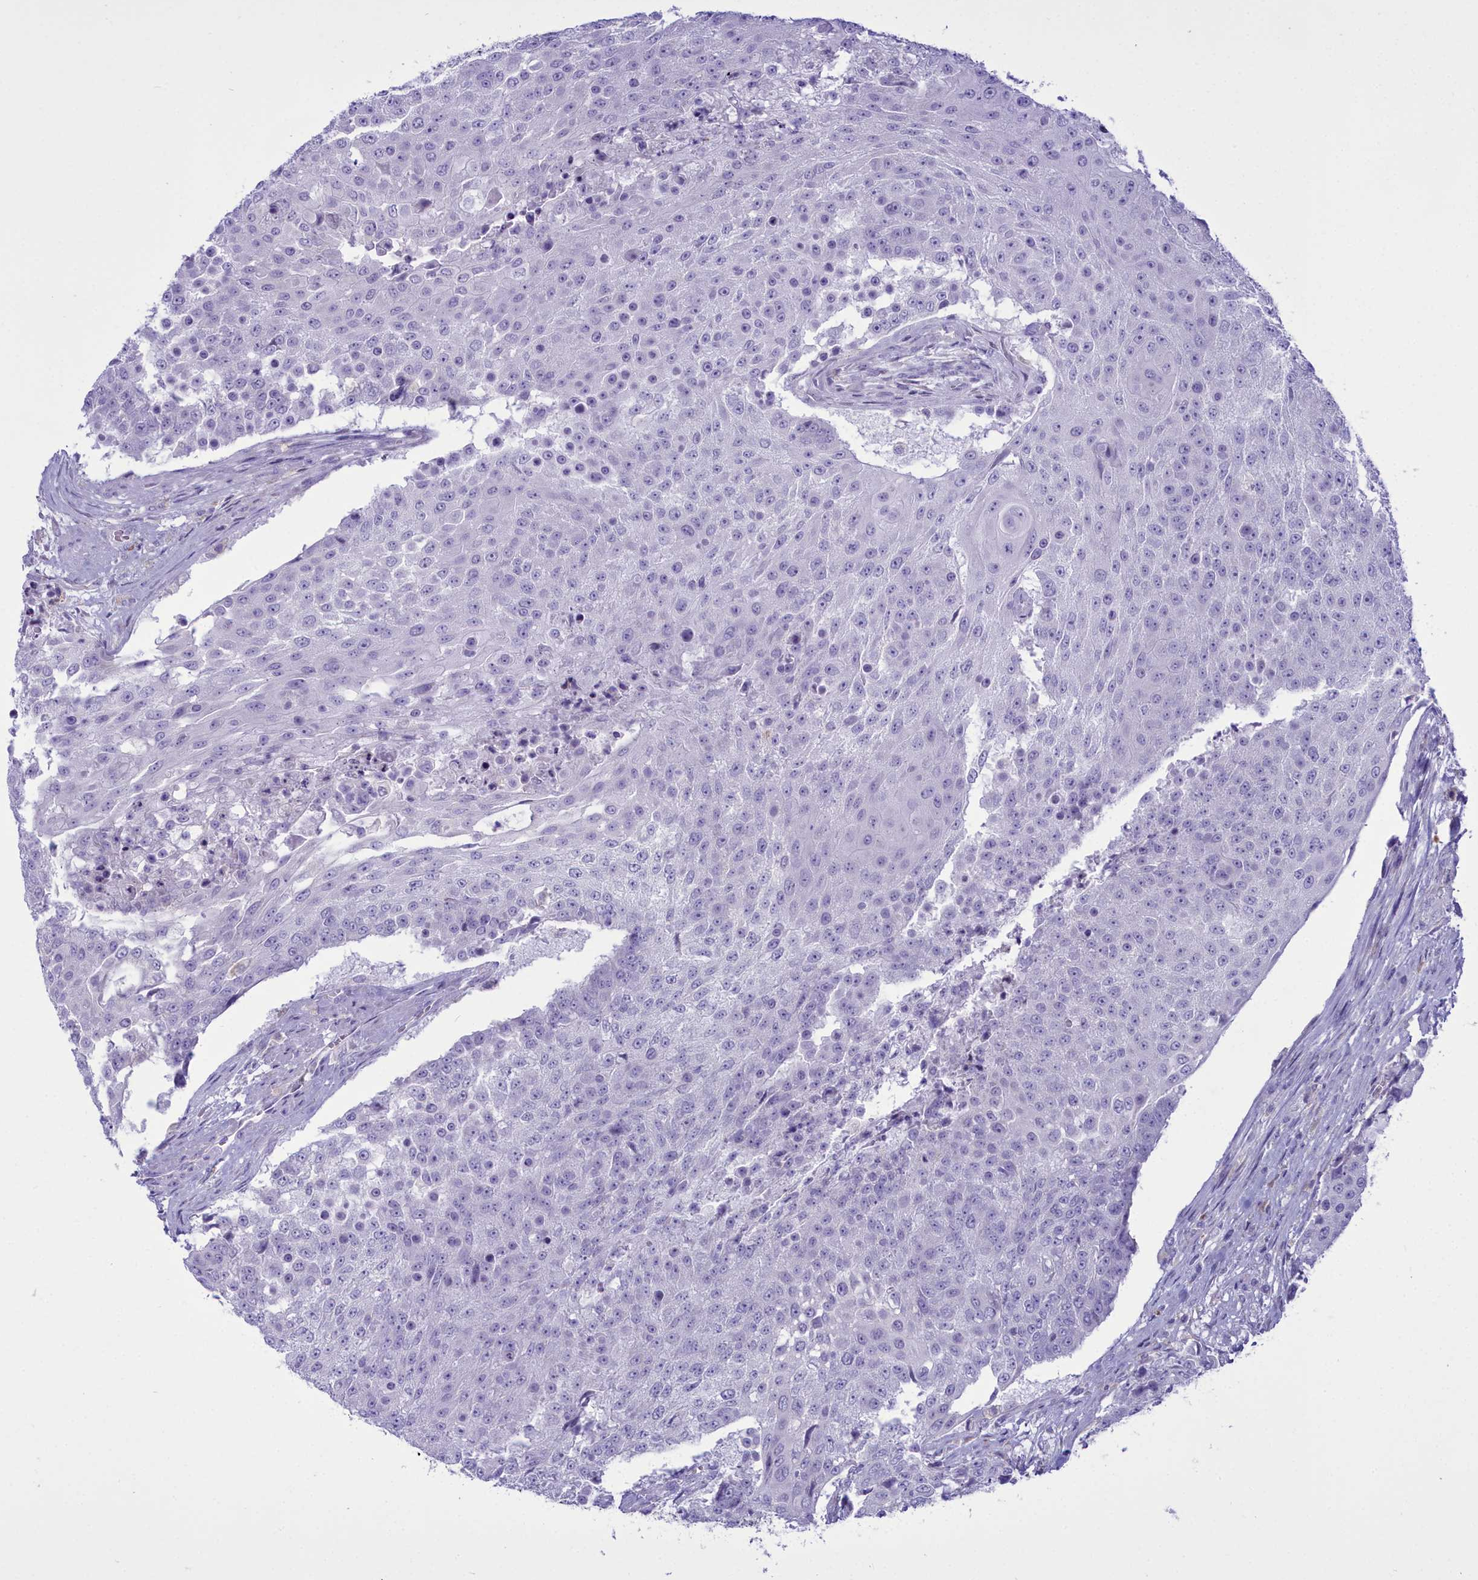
{"staining": {"intensity": "negative", "quantity": "none", "location": "none"}, "tissue": "urothelial cancer", "cell_type": "Tumor cells", "image_type": "cancer", "snomed": [{"axis": "morphology", "description": "Urothelial carcinoma, High grade"}, {"axis": "topography", "description": "Urinary bladder"}], "caption": "High magnification brightfield microscopy of urothelial carcinoma (high-grade) stained with DAB (3,3'-diaminobenzidine) (brown) and counterstained with hematoxylin (blue): tumor cells show no significant expression.", "gene": "CD5", "patient": {"sex": "female", "age": 63}}